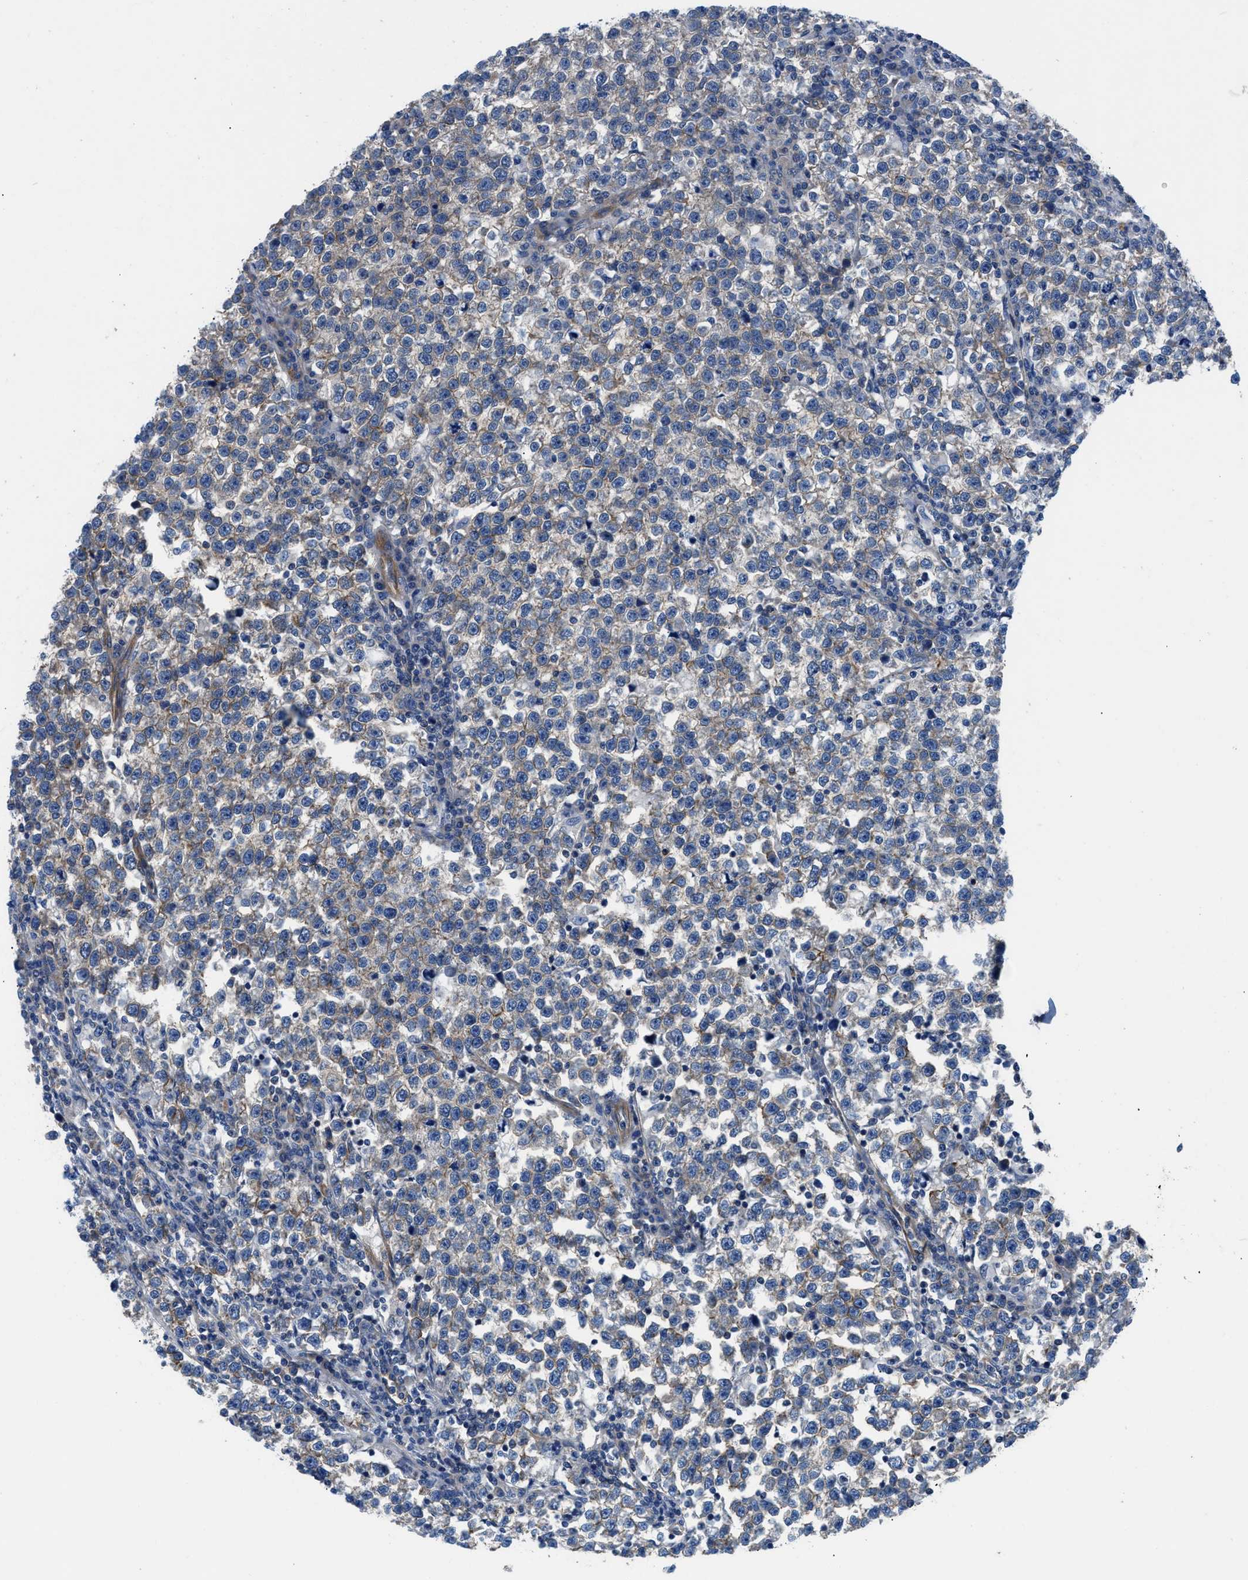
{"staining": {"intensity": "weak", "quantity": "25%-75%", "location": "cytoplasmic/membranous"}, "tissue": "testis cancer", "cell_type": "Tumor cells", "image_type": "cancer", "snomed": [{"axis": "morphology", "description": "Normal tissue, NOS"}, {"axis": "morphology", "description": "Seminoma, NOS"}, {"axis": "topography", "description": "Testis"}], "caption": "DAB immunohistochemical staining of testis cancer (seminoma) shows weak cytoplasmic/membranous protein staining in about 25%-75% of tumor cells.", "gene": "TRIP4", "patient": {"sex": "male", "age": 43}}